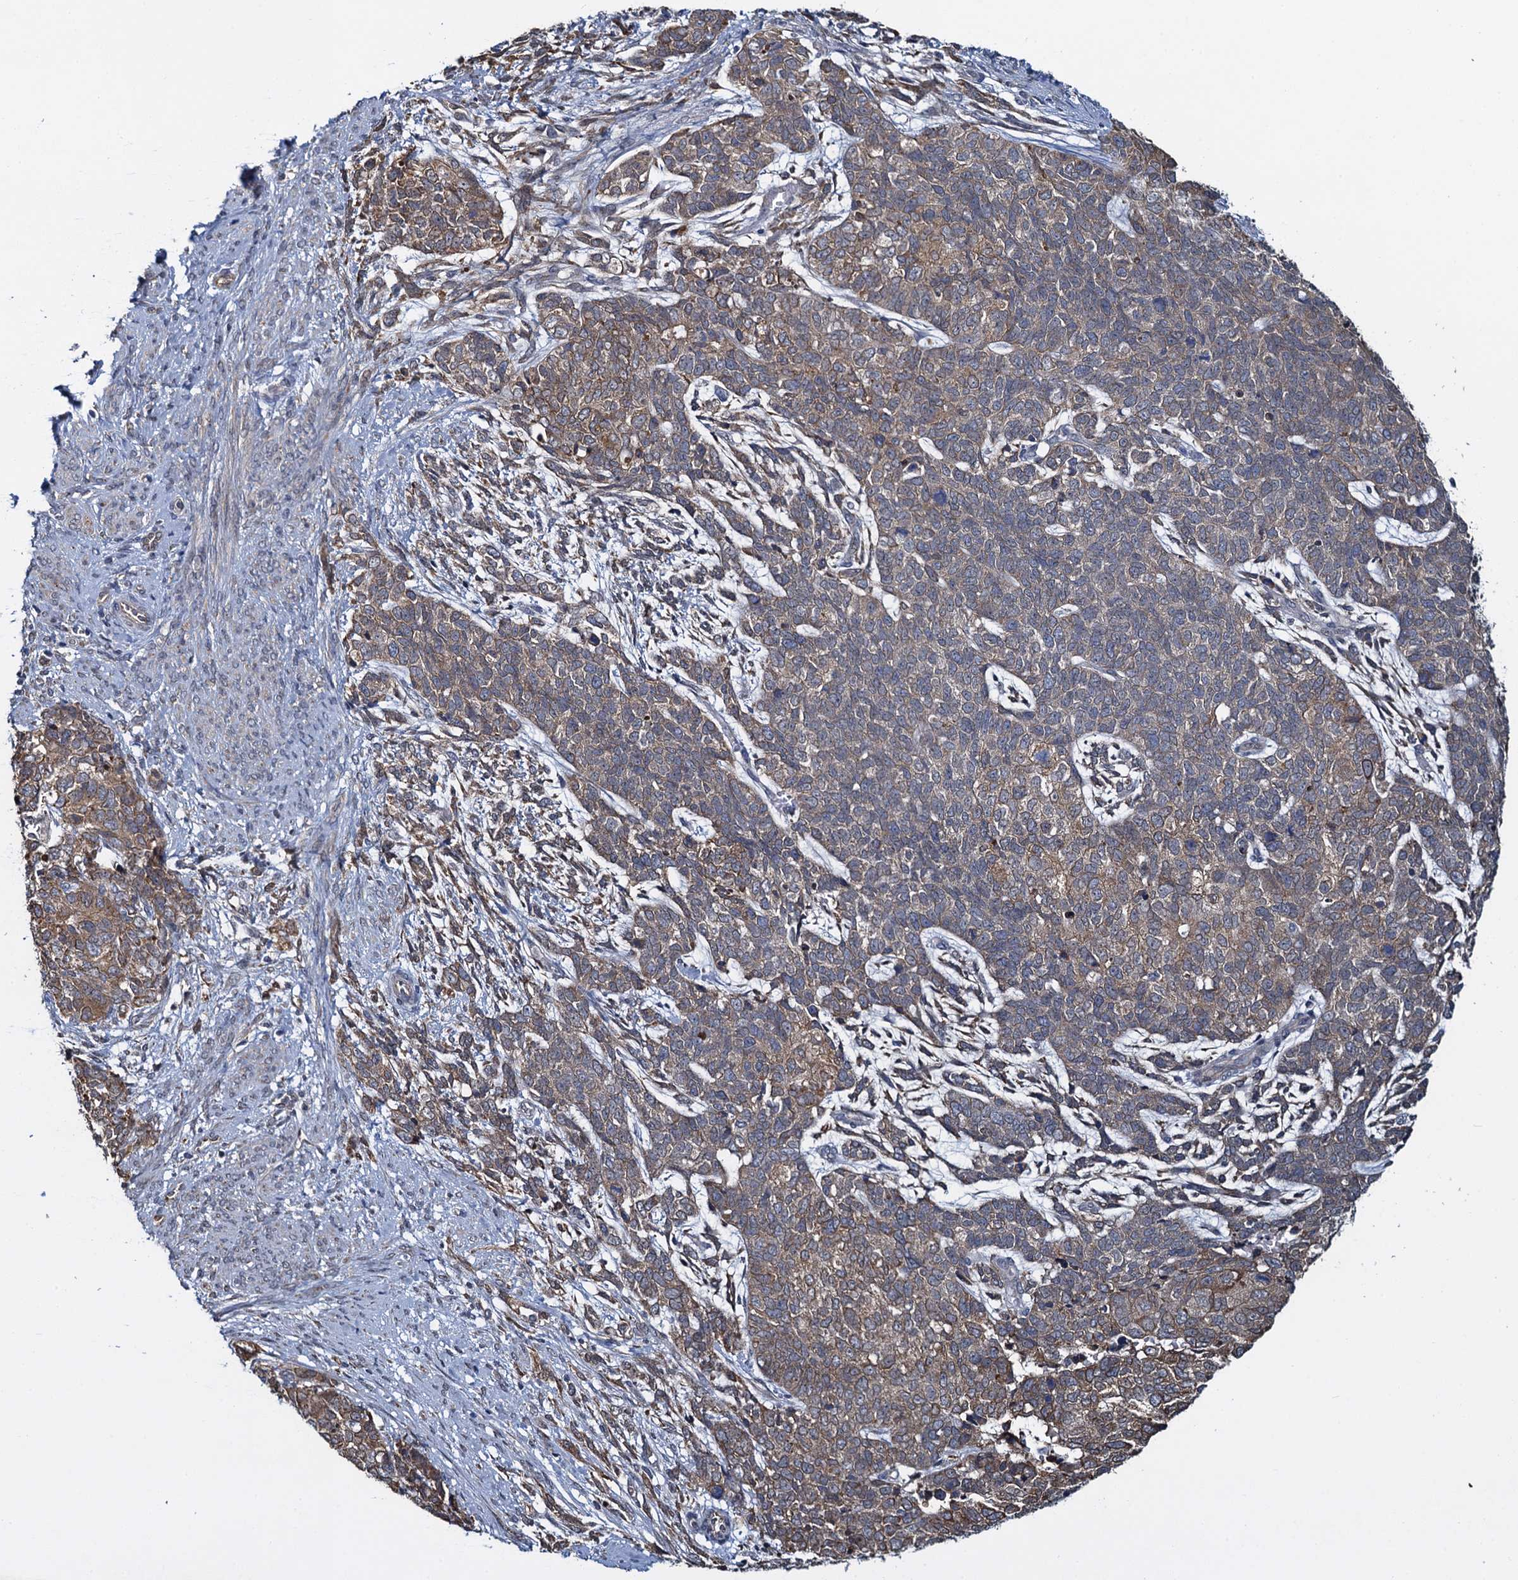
{"staining": {"intensity": "weak", "quantity": "25%-75%", "location": "cytoplasmic/membranous"}, "tissue": "cervical cancer", "cell_type": "Tumor cells", "image_type": "cancer", "snomed": [{"axis": "morphology", "description": "Squamous cell carcinoma, NOS"}, {"axis": "topography", "description": "Cervix"}], "caption": "The histopathology image shows staining of cervical squamous cell carcinoma, revealing weak cytoplasmic/membranous protein expression (brown color) within tumor cells. (Brightfield microscopy of DAB IHC at high magnification).", "gene": "EVX2", "patient": {"sex": "female", "age": 63}}